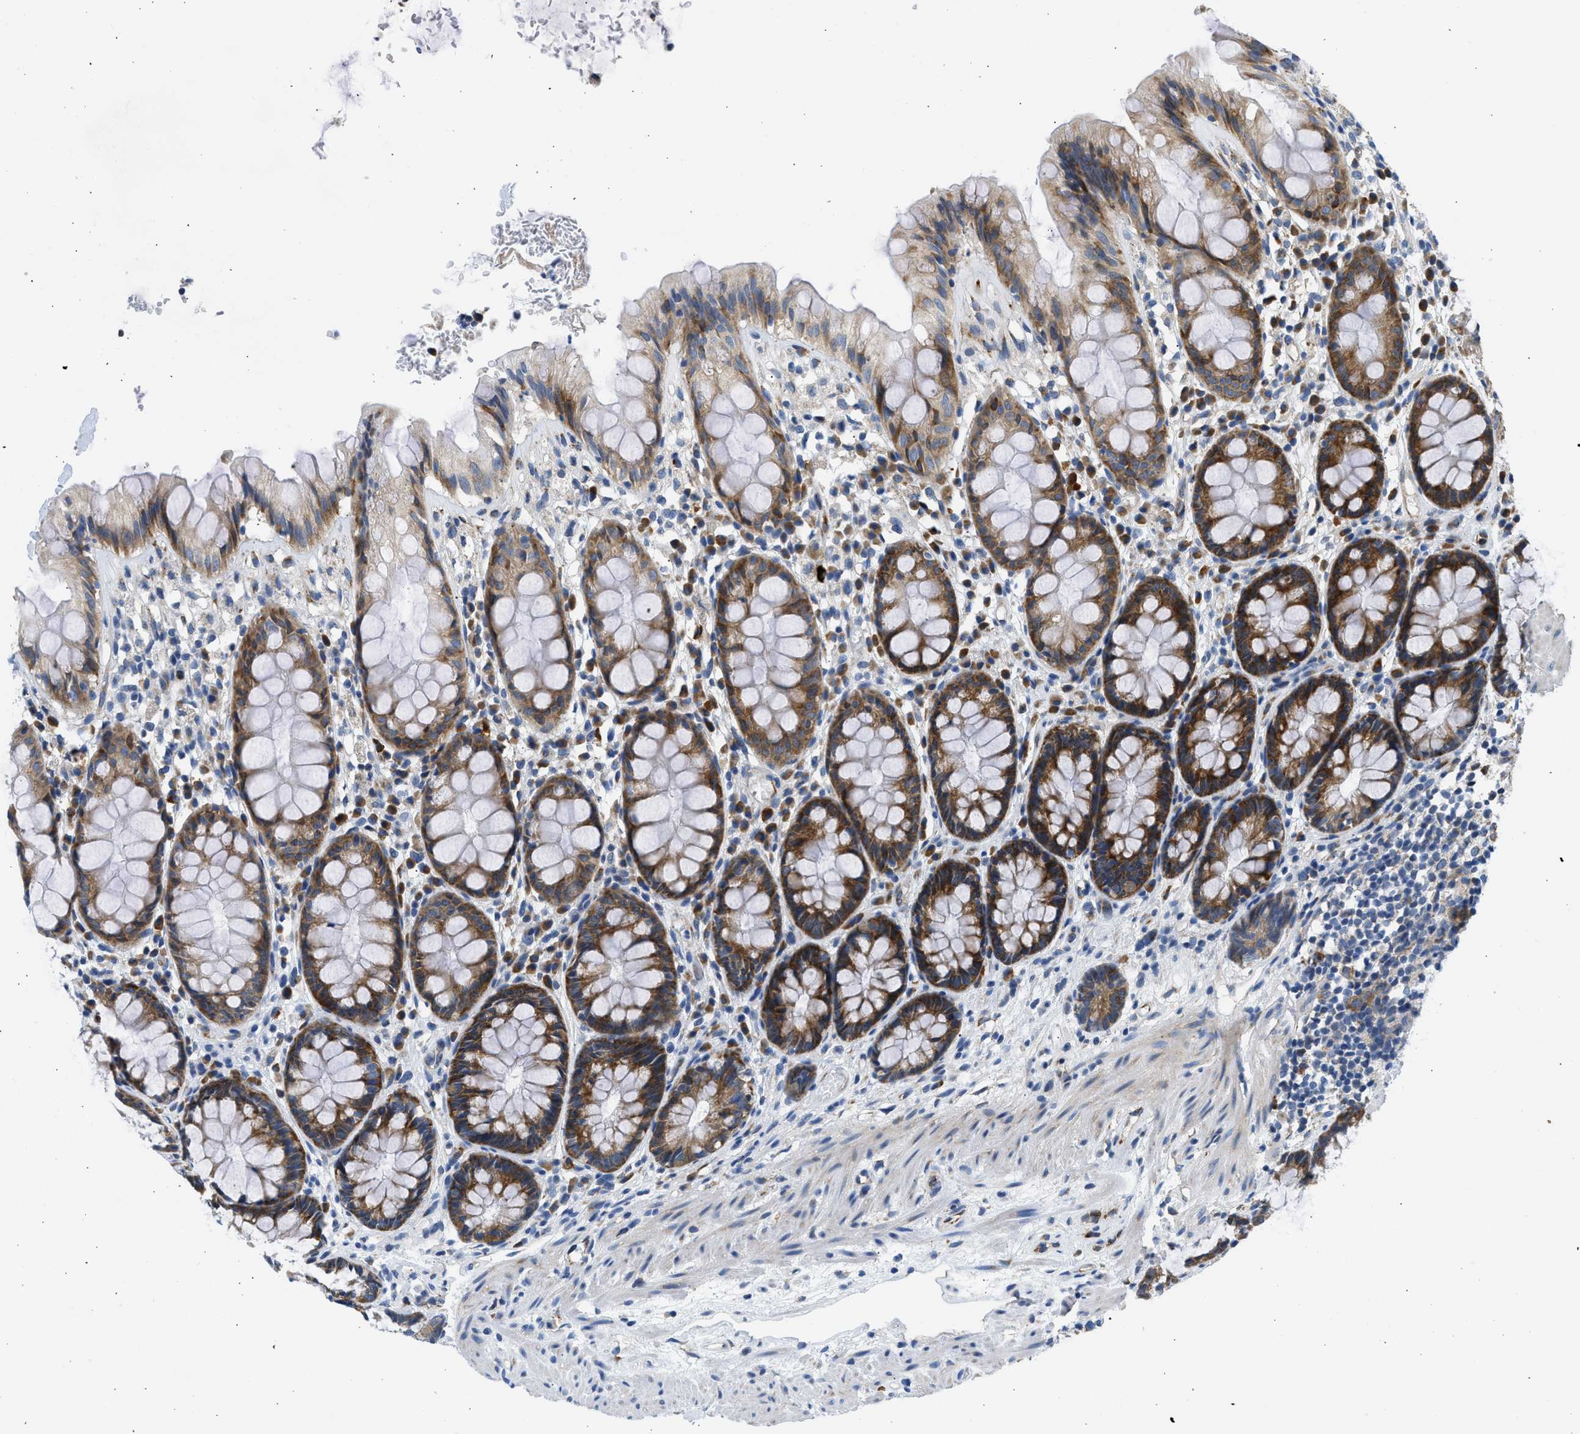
{"staining": {"intensity": "moderate", "quantity": ">75%", "location": "cytoplasmic/membranous"}, "tissue": "rectum", "cell_type": "Glandular cells", "image_type": "normal", "snomed": [{"axis": "morphology", "description": "Normal tissue, NOS"}, {"axis": "topography", "description": "Rectum"}], "caption": "Moderate cytoplasmic/membranous protein positivity is identified in approximately >75% of glandular cells in rectum.", "gene": "CAMKK2", "patient": {"sex": "male", "age": 64}}